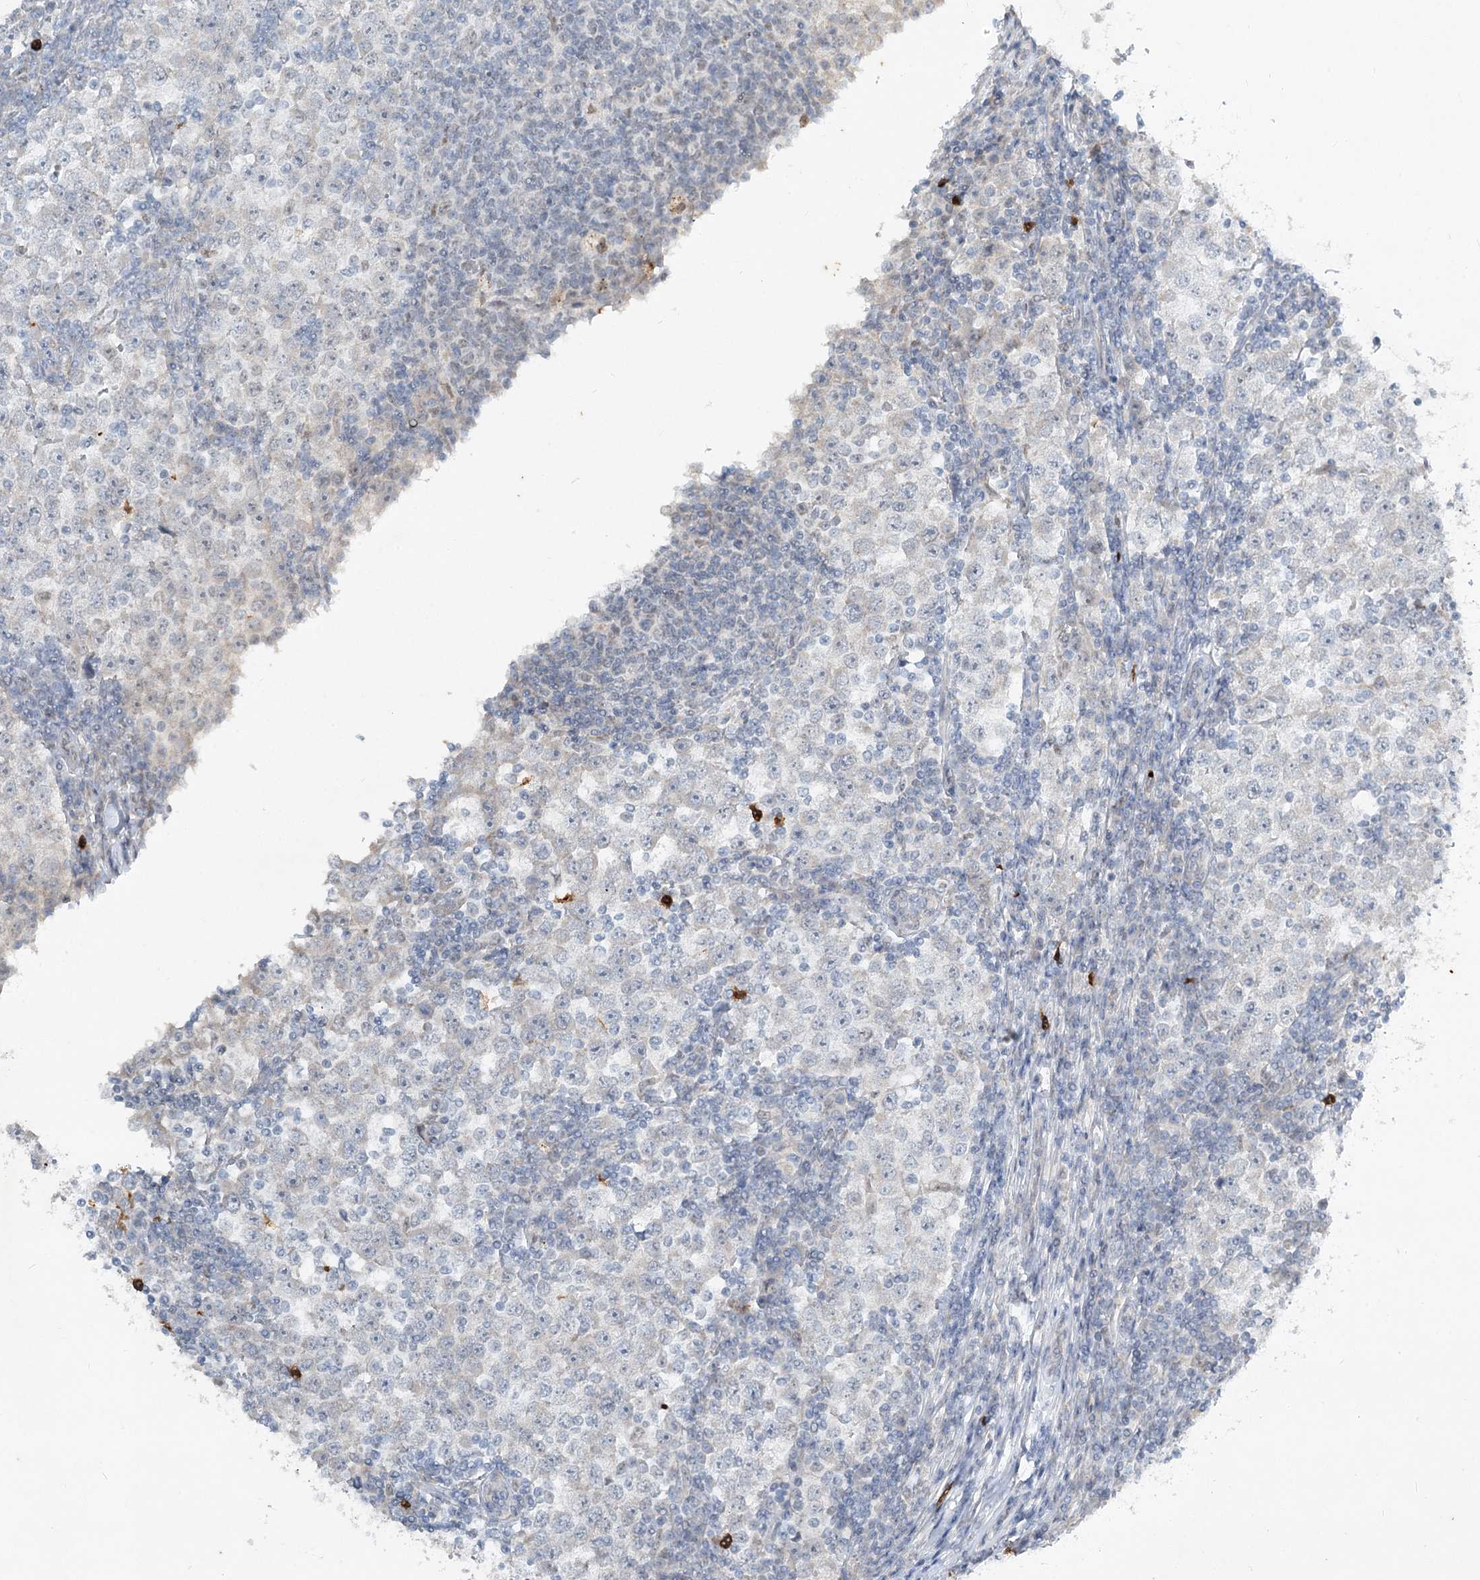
{"staining": {"intensity": "negative", "quantity": "none", "location": "none"}, "tissue": "testis cancer", "cell_type": "Tumor cells", "image_type": "cancer", "snomed": [{"axis": "morphology", "description": "Seminoma, NOS"}, {"axis": "topography", "description": "Testis"}], "caption": "Tumor cells are negative for brown protein staining in seminoma (testis).", "gene": "ABITRAM", "patient": {"sex": "male", "age": 65}}